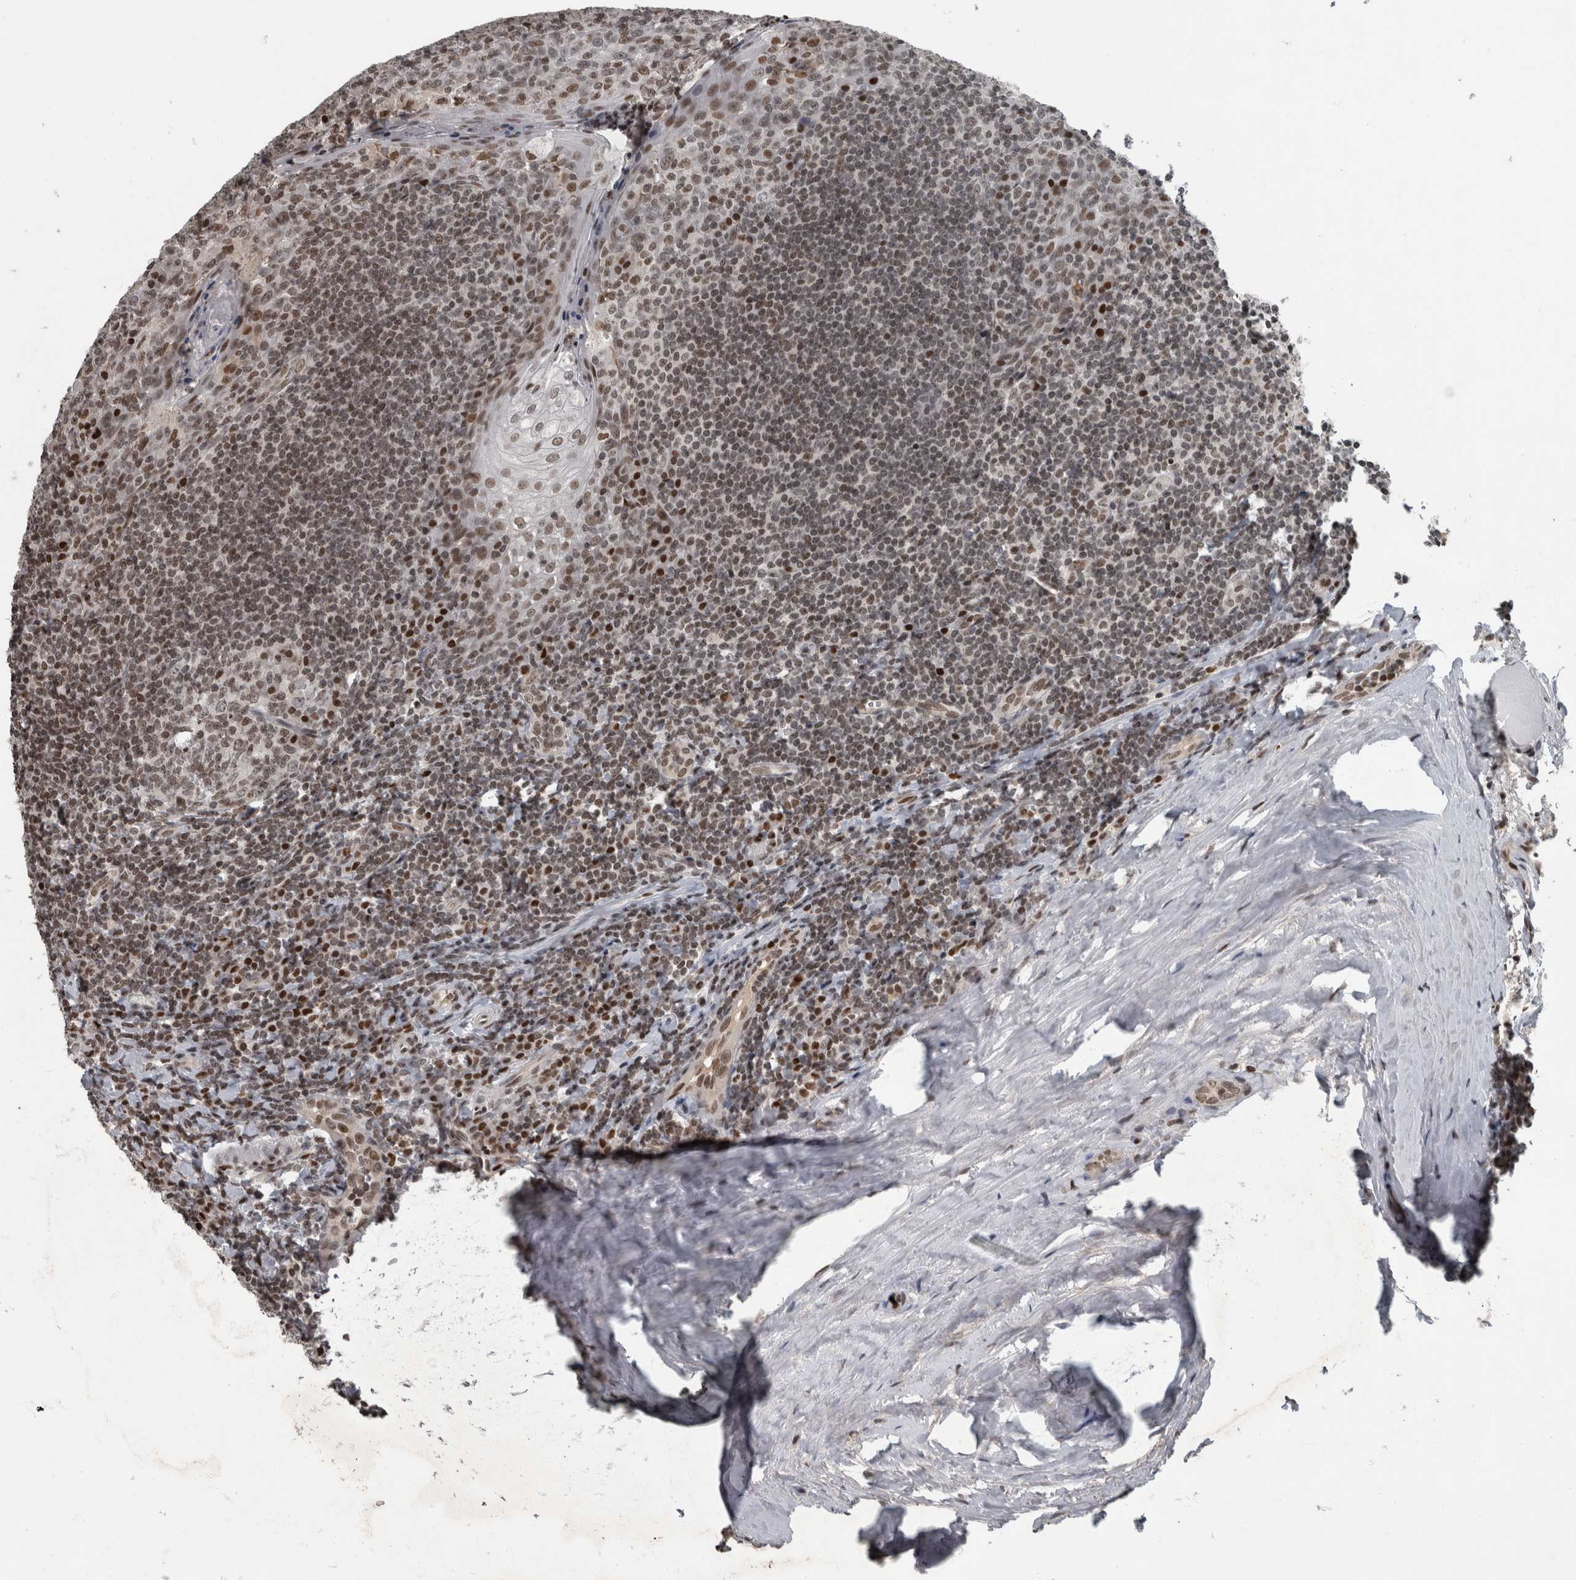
{"staining": {"intensity": "moderate", "quantity": ">75%", "location": "nuclear"}, "tissue": "tonsil", "cell_type": "Germinal center cells", "image_type": "normal", "snomed": [{"axis": "morphology", "description": "Normal tissue, NOS"}, {"axis": "topography", "description": "Tonsil"}], "caption": "Tonsil stained with immunohistochemistry demonstrates moderate nuclear positivity in about >75% of germinal center cells. Using DAB (brown) and hematoxylin (blue) stains, captured at high magnification using brightfield microscopy.", "gene": "UNC50", "patient": {"sex": "male", "age": 27}}